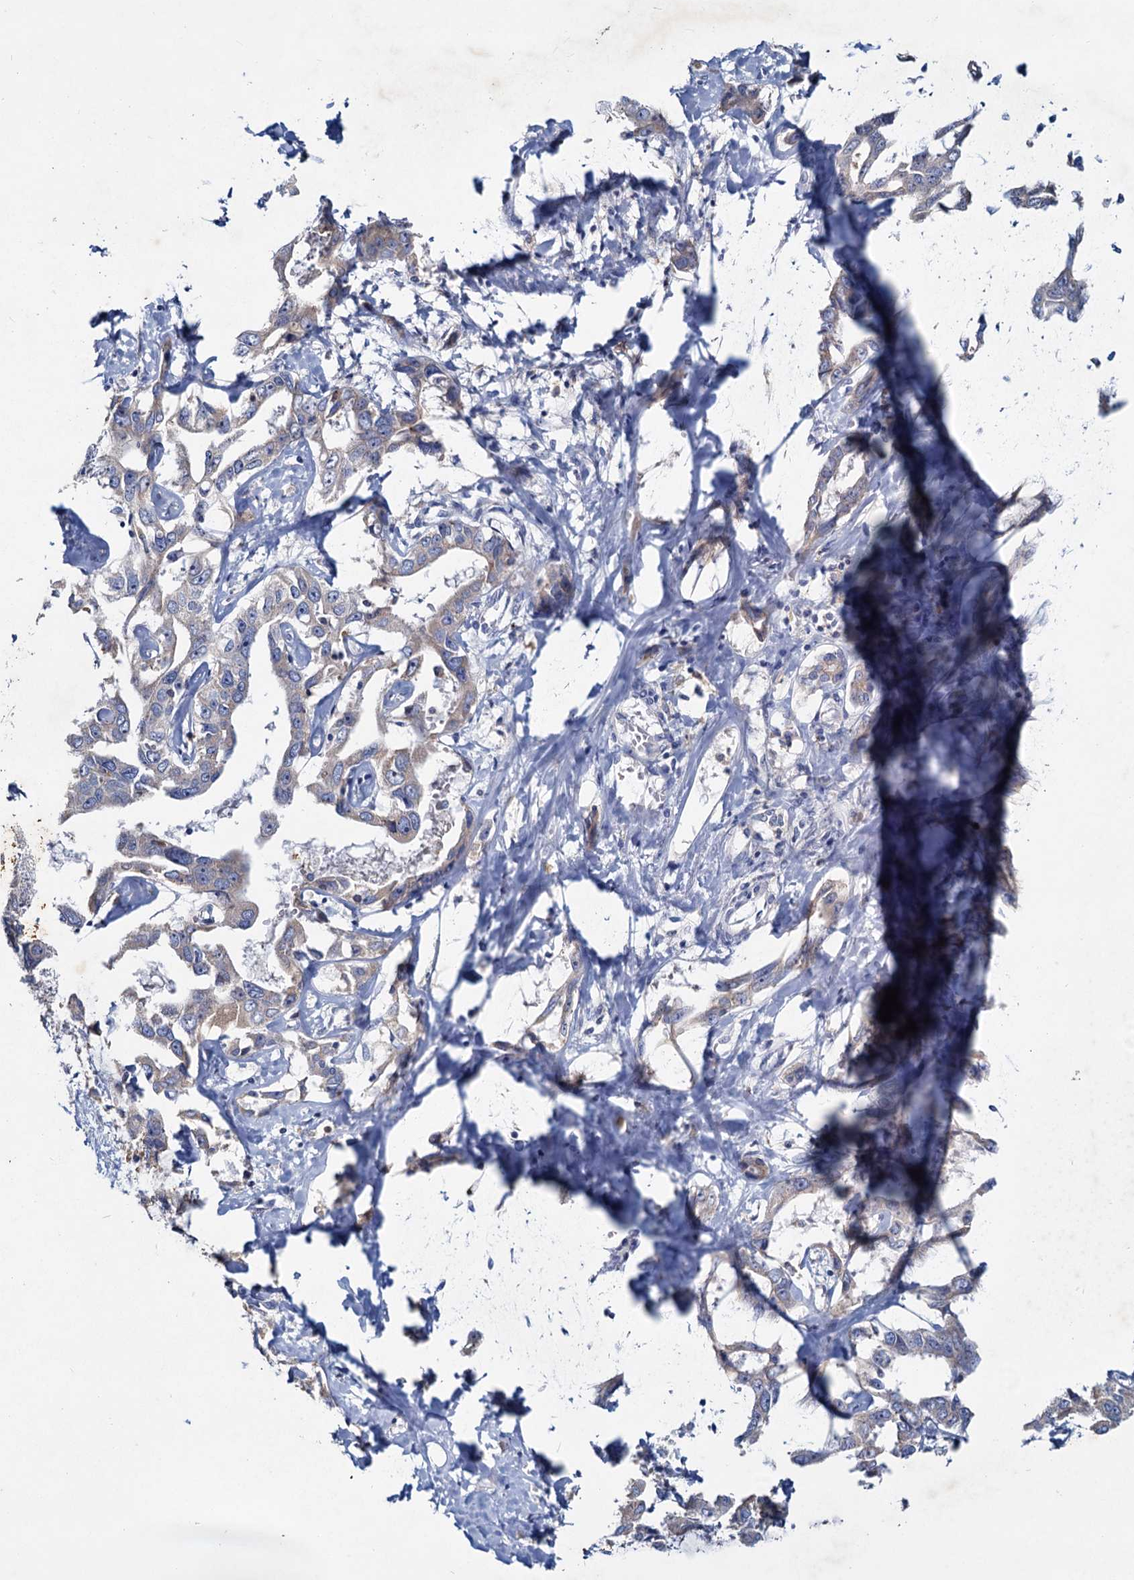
{"staining": {"intensity": "negative", "quantity": "none", "location": "none"}, "tissue": "liver cancer", "cell_type": "Tumor cells", "image_type": "cancer", "snomed": [{"axis": "morphology", "description": "Cholangiocarcinoma"}, {"axis": "topography", "description": "Liver"}], "caption": "The histopathology image displays no staining of tumor cells in liver cancer (cholangiocarcinoma).", "gene": "TMX2", "patient": {"sex": "male", "age": 59}}